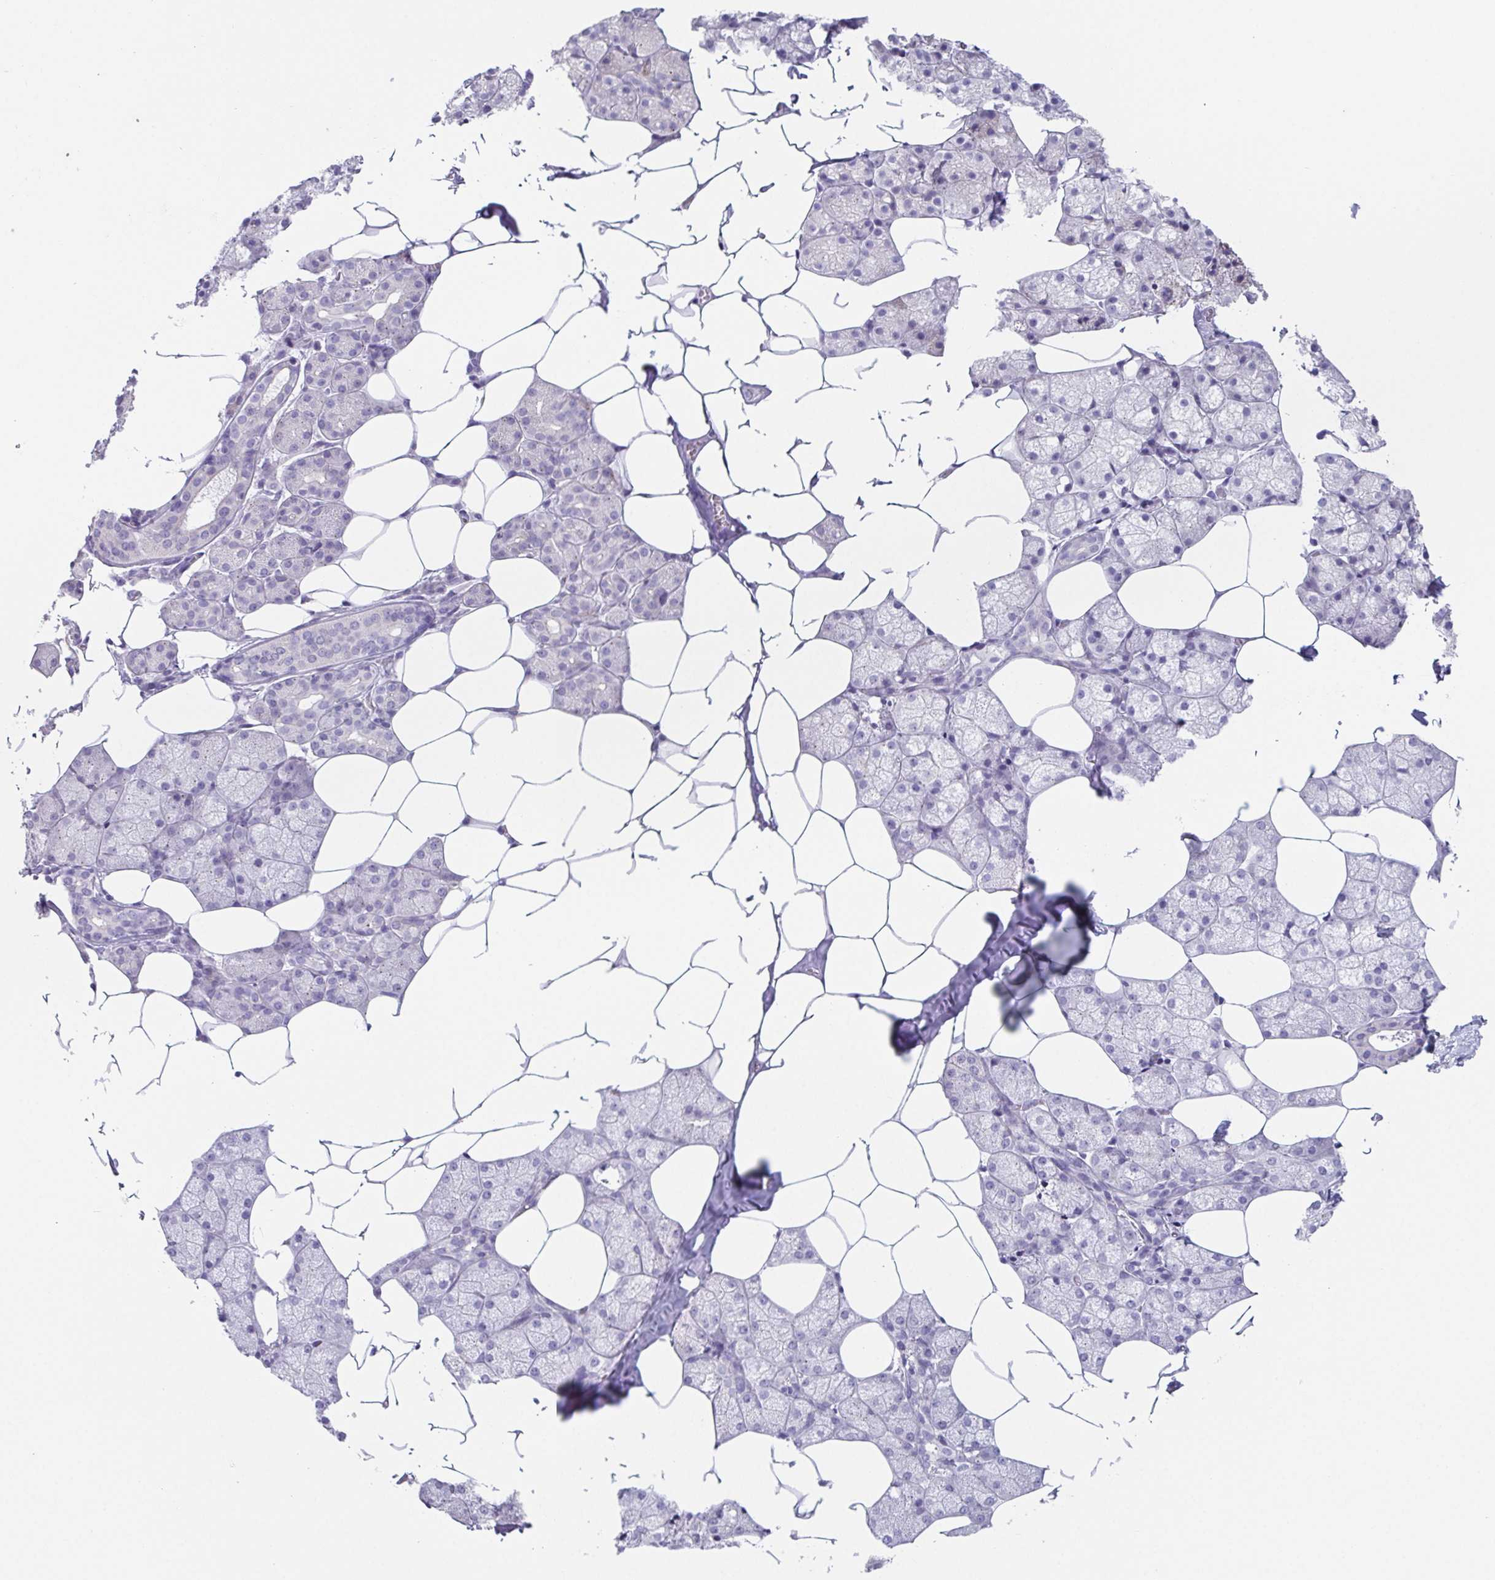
{"staining": {"intensity": "negative", "quantity": "none", "location": "none"}, "tissue": "salivary gland", "cell_type": "Glandular cells", "image_type": "normal", "snomed": [{"axis": "morphology", "description": "Normal tissue, NOS"}, {"axis": "topography", "description": "Salivary gland"}], "caption": "An IHC micrograph of benign salivary gland is shown. There is no staining in glandular cells of salivary gland. (DAB IHC, high magnification).", "gene": "HDGFL1", "patient": {"sex": "female", "age": 43}}